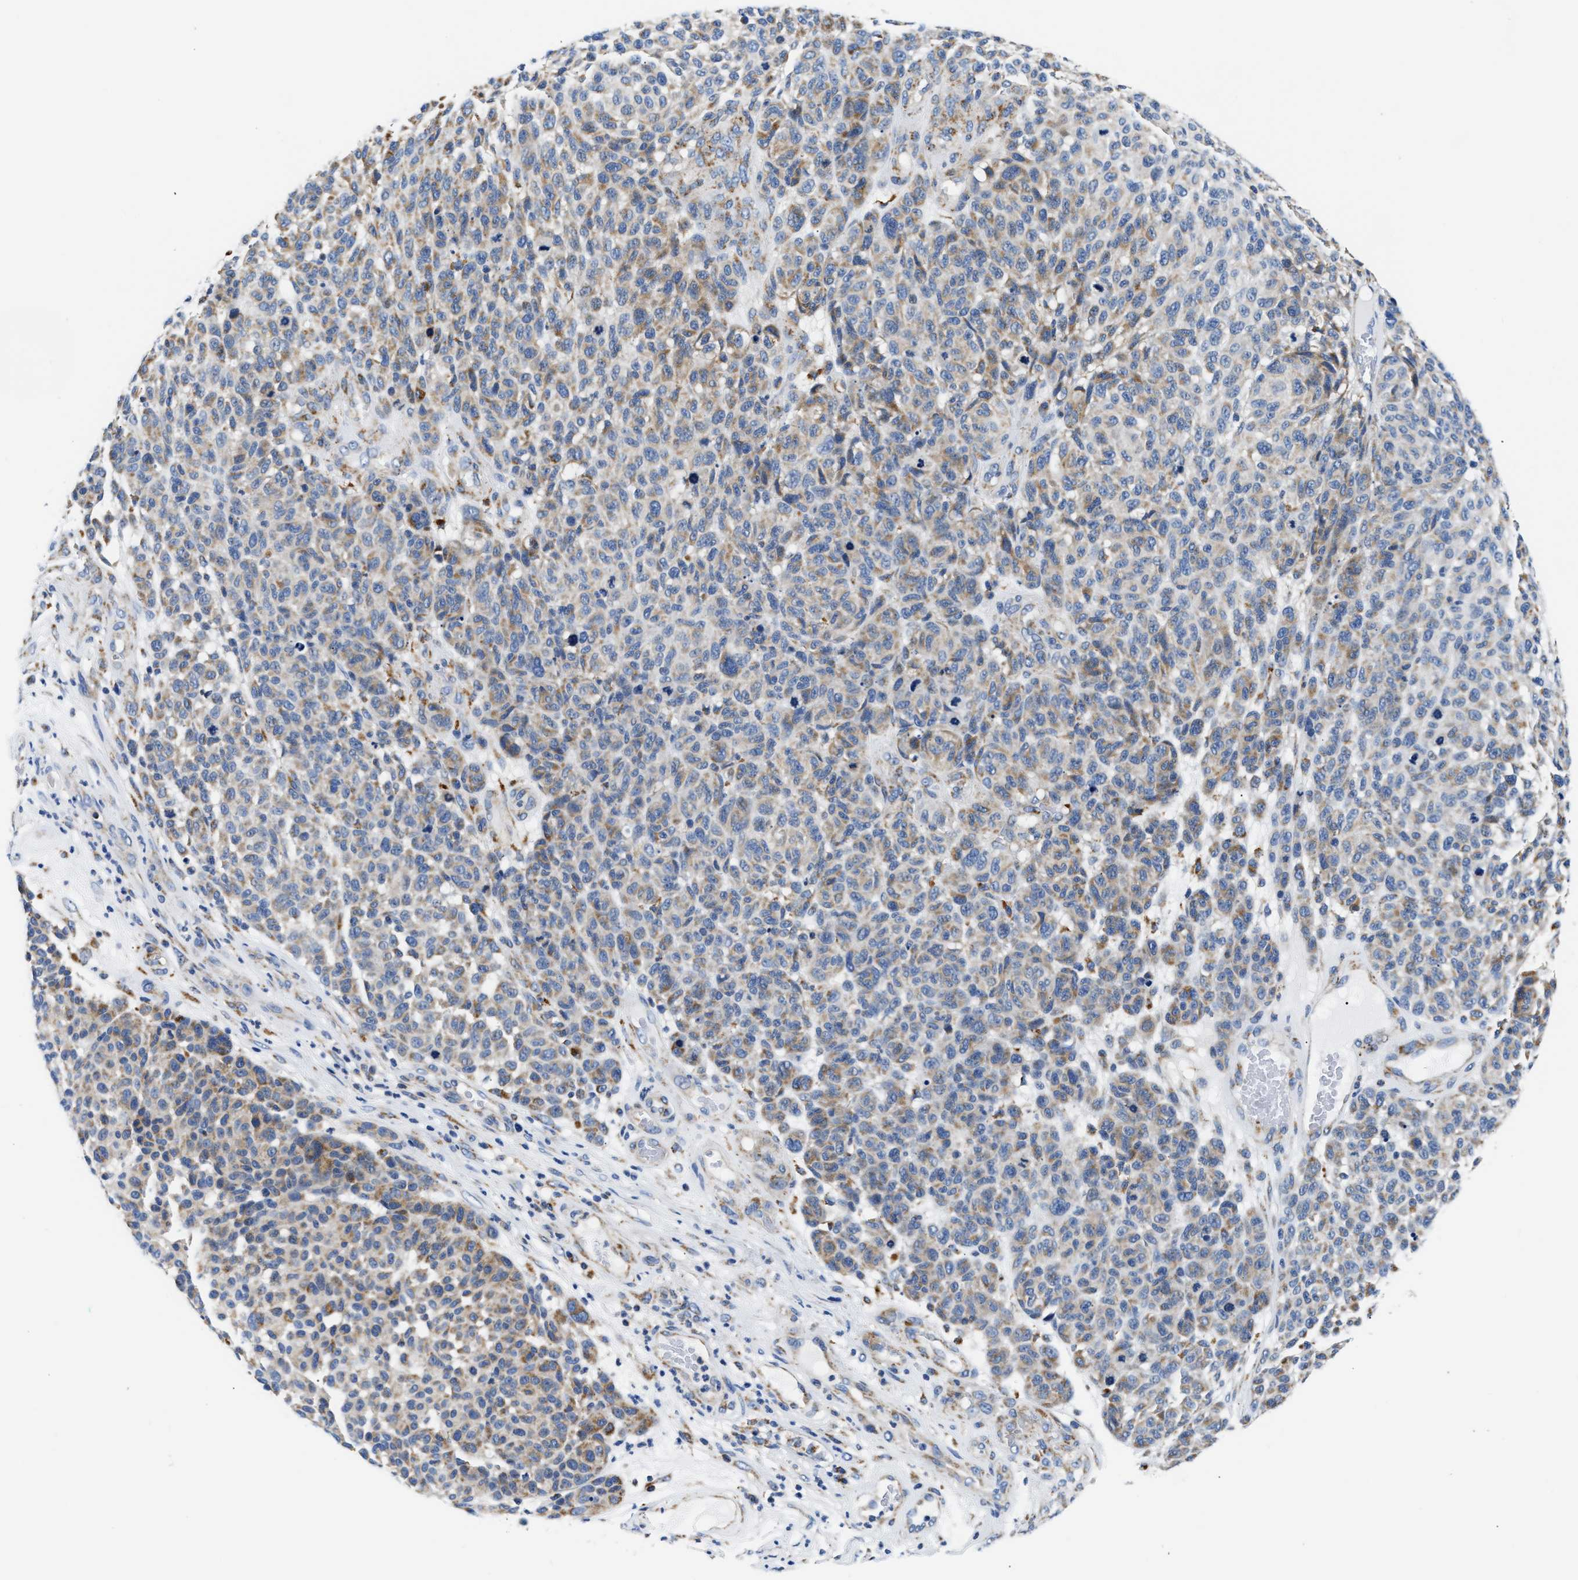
{"staining": {"intensity": "weak", "quantity": ">75%", "location": "cytoplasmic/membranous"}, "tissue": "melanoma", "cell_type": "Tumor cells", "image_type": "cancer", "snomed": [{"axis": "morphology", "description": "Malignant melanoma, NOS"}, {"axis": "topography", "description": "Skin"}], "caption": "Protein expression analysis of melanoma displays weak cytoplasmic/membranous positivity in about >75% of tumor cells.", "gene": "ACADVL", "patient": {"sex": "male", "age": 59}}